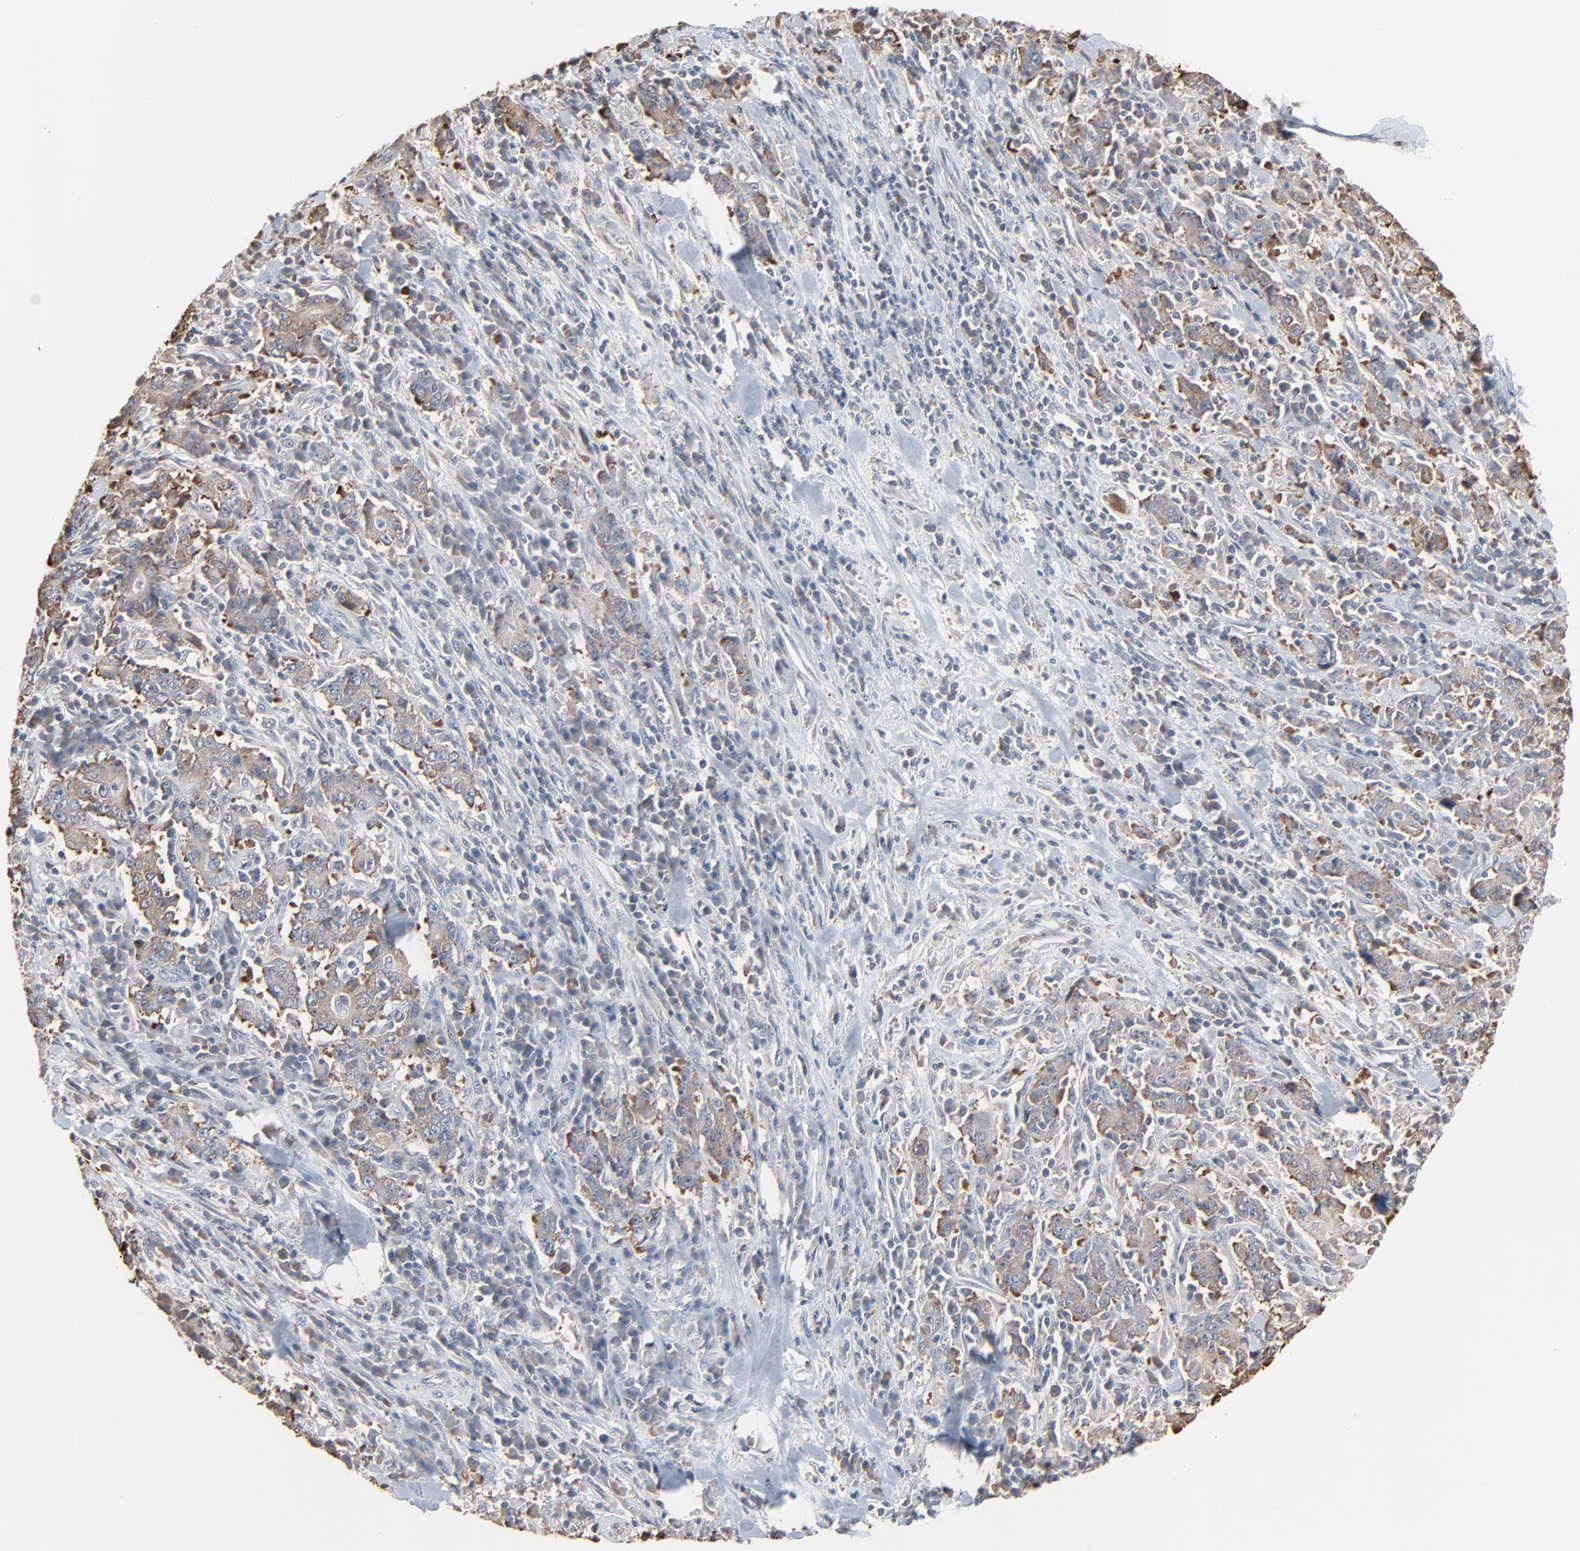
{"staining": {"intensity": "weak", "quantity": ">75%", "location": "cytoplasmic/membranous"}, "tissue": "stomach cancer", "cell_type": "Tumor cells", "image_type": "cancer", "snomed": [{"axis": "morphology", "description": "Normal tissue, NOS"}, {"axis": "morphology", "description": "Adenocarcinoma, NOS"}, {"axis": "topography", "description": "Stomach, upper"}, {"axis": "topography", "description": "Stomach"}], "caption": "This histopathology image exhibits IHC staining of human stomach cancer, with low weak cytoplasmic/membranous positivity in approximately >75% of tumor cells.", "gene": "CCT5", "patient": {"sex": "male", "age": 59}}